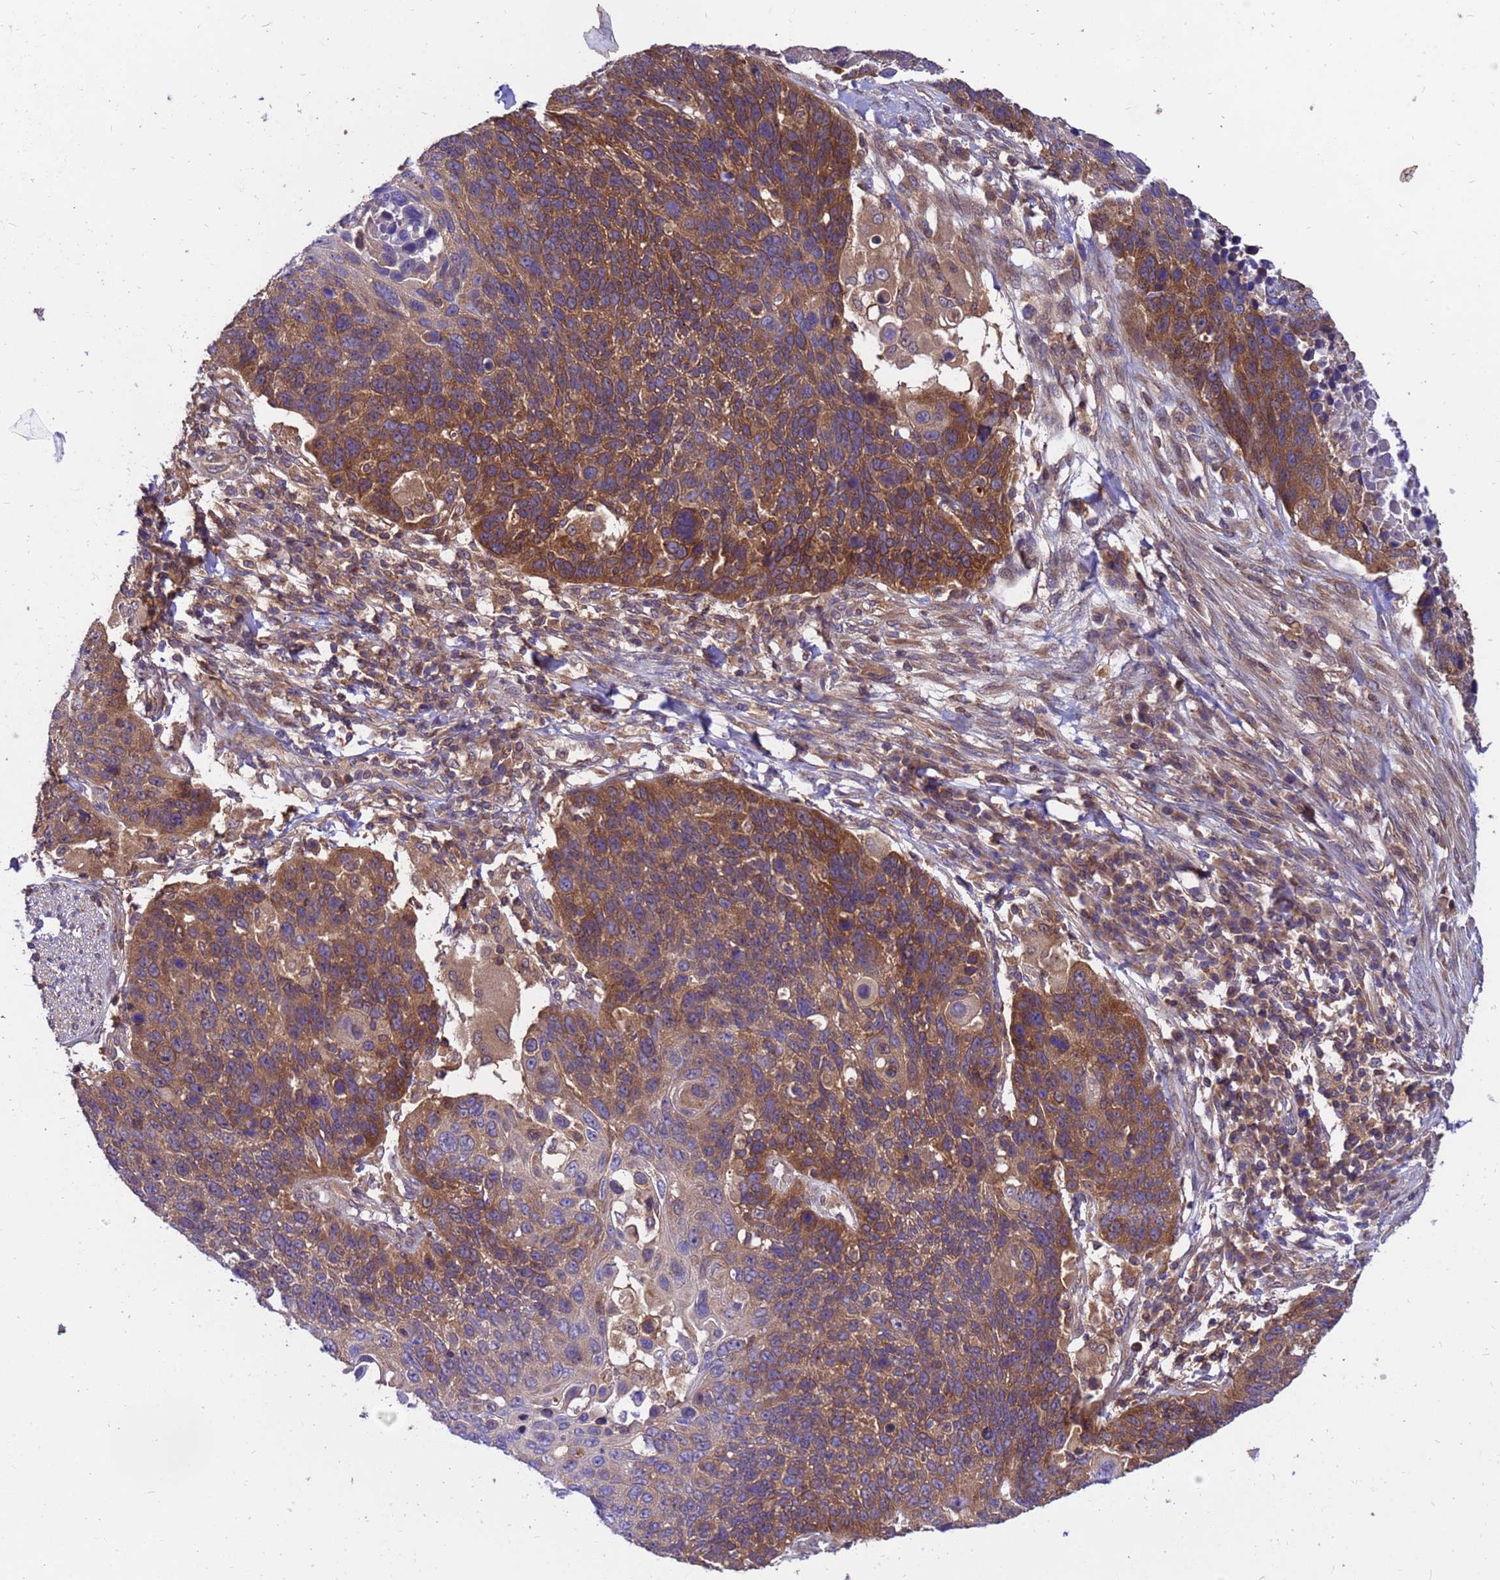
{"staining": {"intensity": "strong", "quantity": ">75%", "location": "cytoplasmic/membranous"}, "tissue": "lung cancer", "cell_type": "Tumor cells", "image_type": "cancer", "snomed": [{"axis": "morphology", "description": "Normal tissue, NOS"}, {"axis": "morphology", "description": "Squamous cell carcinoma, NOS"}, {"axis": "topography", "description": "Lymph node"}, {"axis": "topography", "description": "Lung"}], "caption": "Immunohistochemical staining of human lung cancer (squamous cell carcinoma) exhibits high levels of strong cytoplasmic/membranous positivity in about >75% of tumor cells.", "gene": "GET3", "patient": {"sex": "male", "age": 66}}